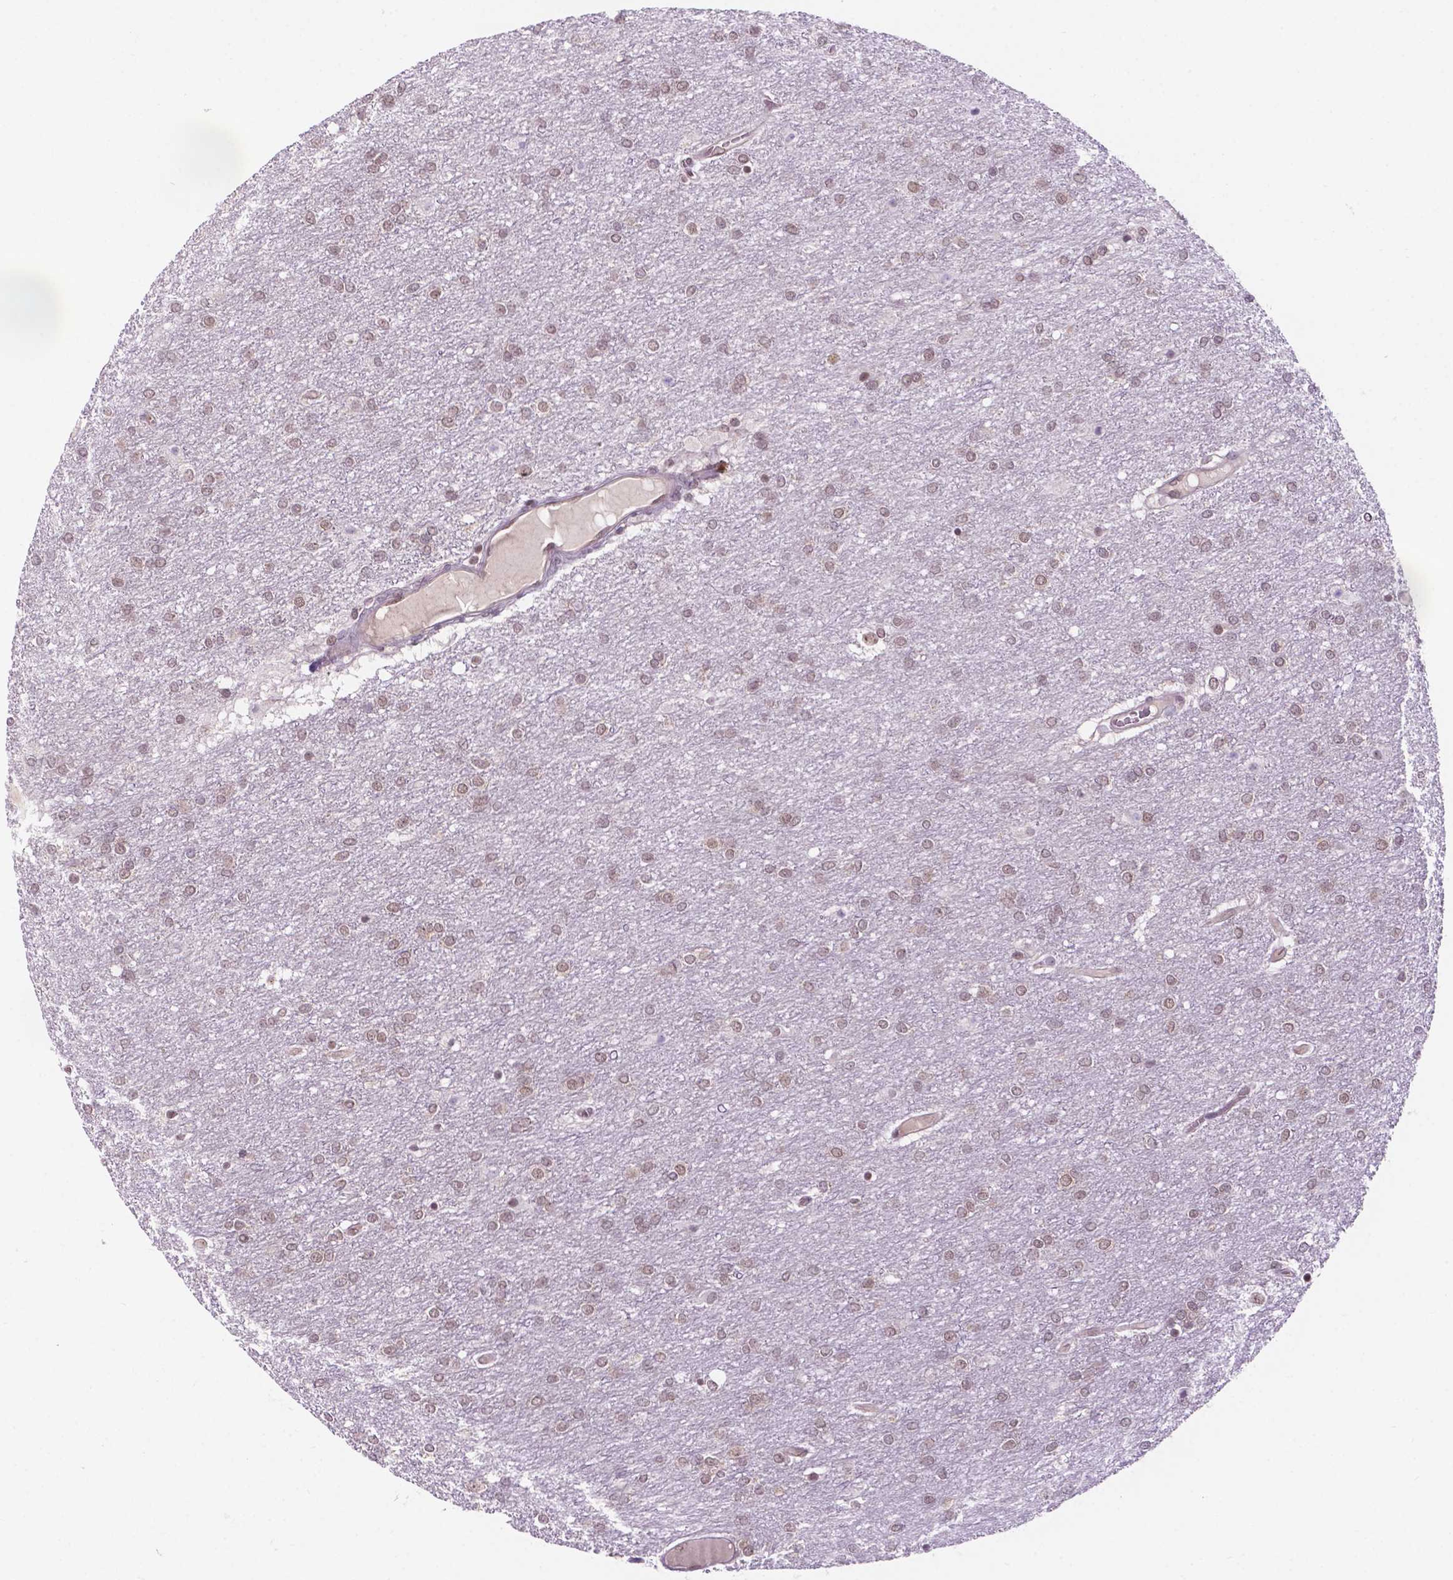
{"staining": {"intensity": "weak", "quantity": "25%-75%", "location": "nuclear"}, "tissue": "glioma", "cell_type": "Tumor cells", "image_type": "cancer", "snomed": [{"axis": "morphology", "description": "Glioma, malignant, High grade"}, {"axis": "topography", "description": "Brain"}], "caption": "The photomicrograph demonstrates a brown stain indicating the presence of a protein in the nuclear of tumor cells in malignant glioma (high-grade).", "gene": "PER2", "patient": {"sex": "female", "age": 61}}